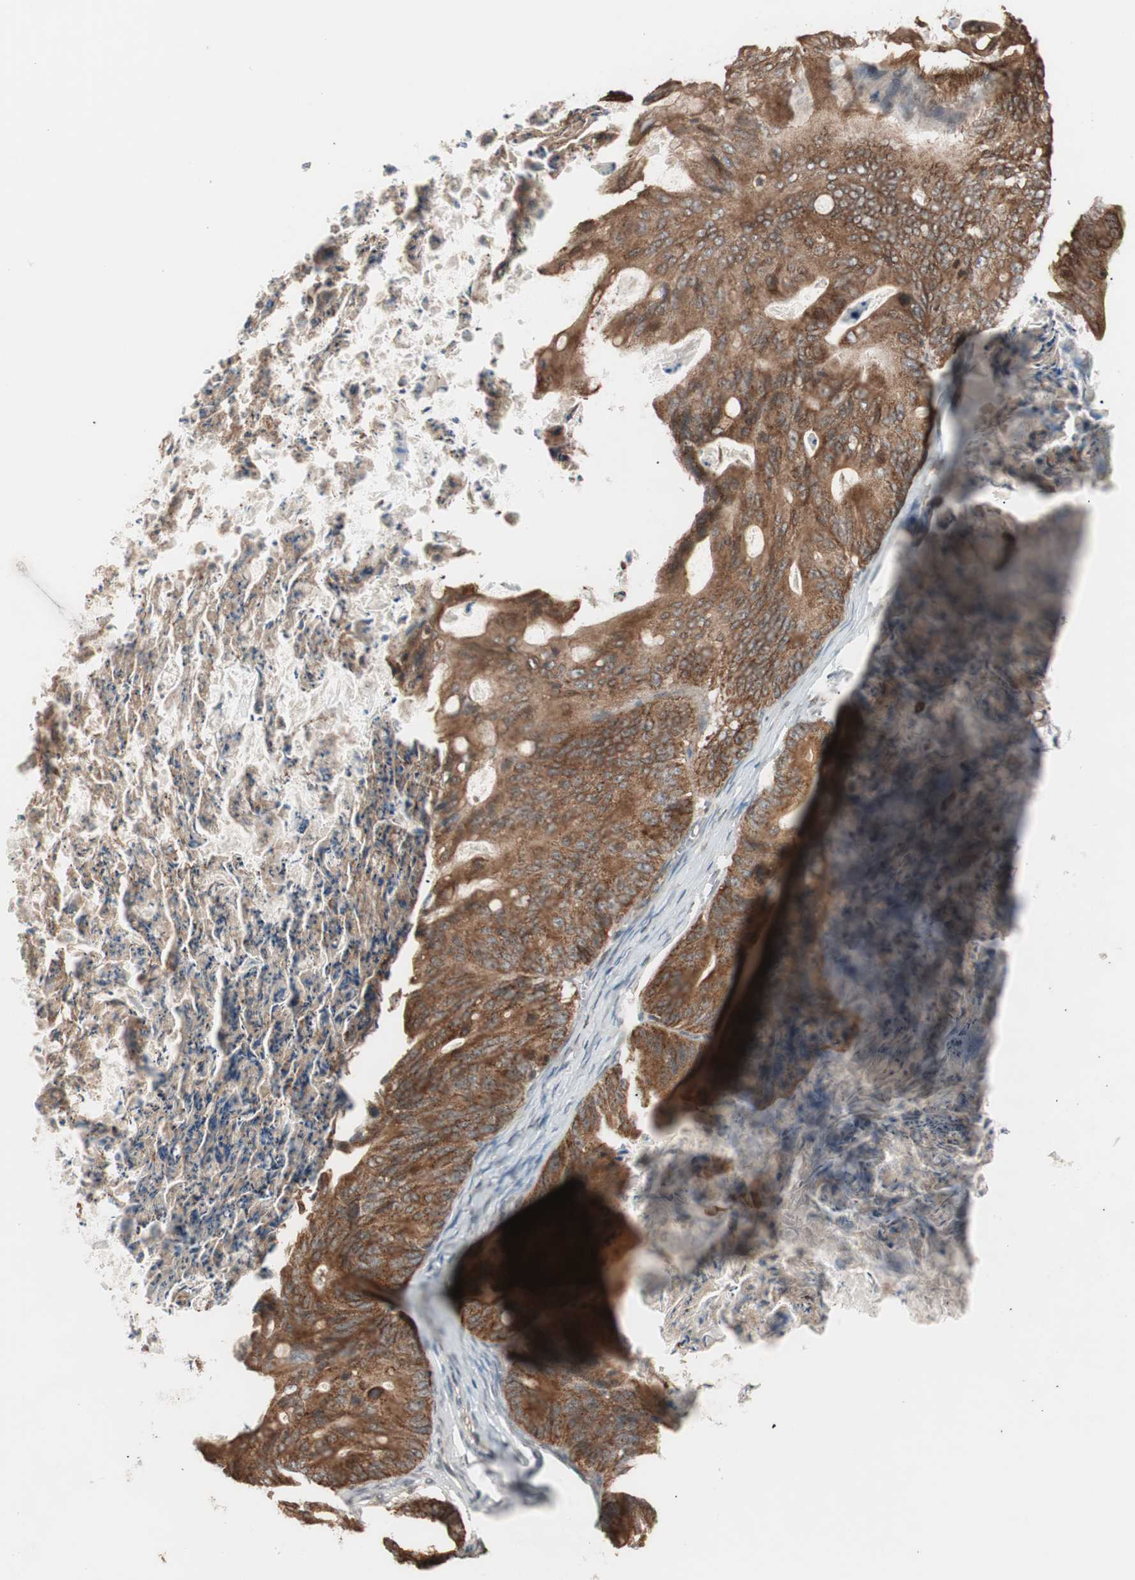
{"staining": {"intensity": "strong", "quantity": ">75%", "location": "cytoplasmic/membranous"}, "tissue": "ovarian cancer", "cell_type": "Tumor cells", "image_type": "cancer", "snomed": [{"axis": "morphology", "description": "Cystadenocarcinoma, mucinous, NOS"}, {"axis": "topography", "description": "Ovary"}], "caption": "This micrograph exhibits immunohistochemistry (IHC) staining of human ovarian mucinous cystadenocarcinoma, with high strong cytoplasmic/membranous expression in about >75% of tumor cells.", "gene": "FBXO5", "patient": {"sex": "female", "age": 36}}